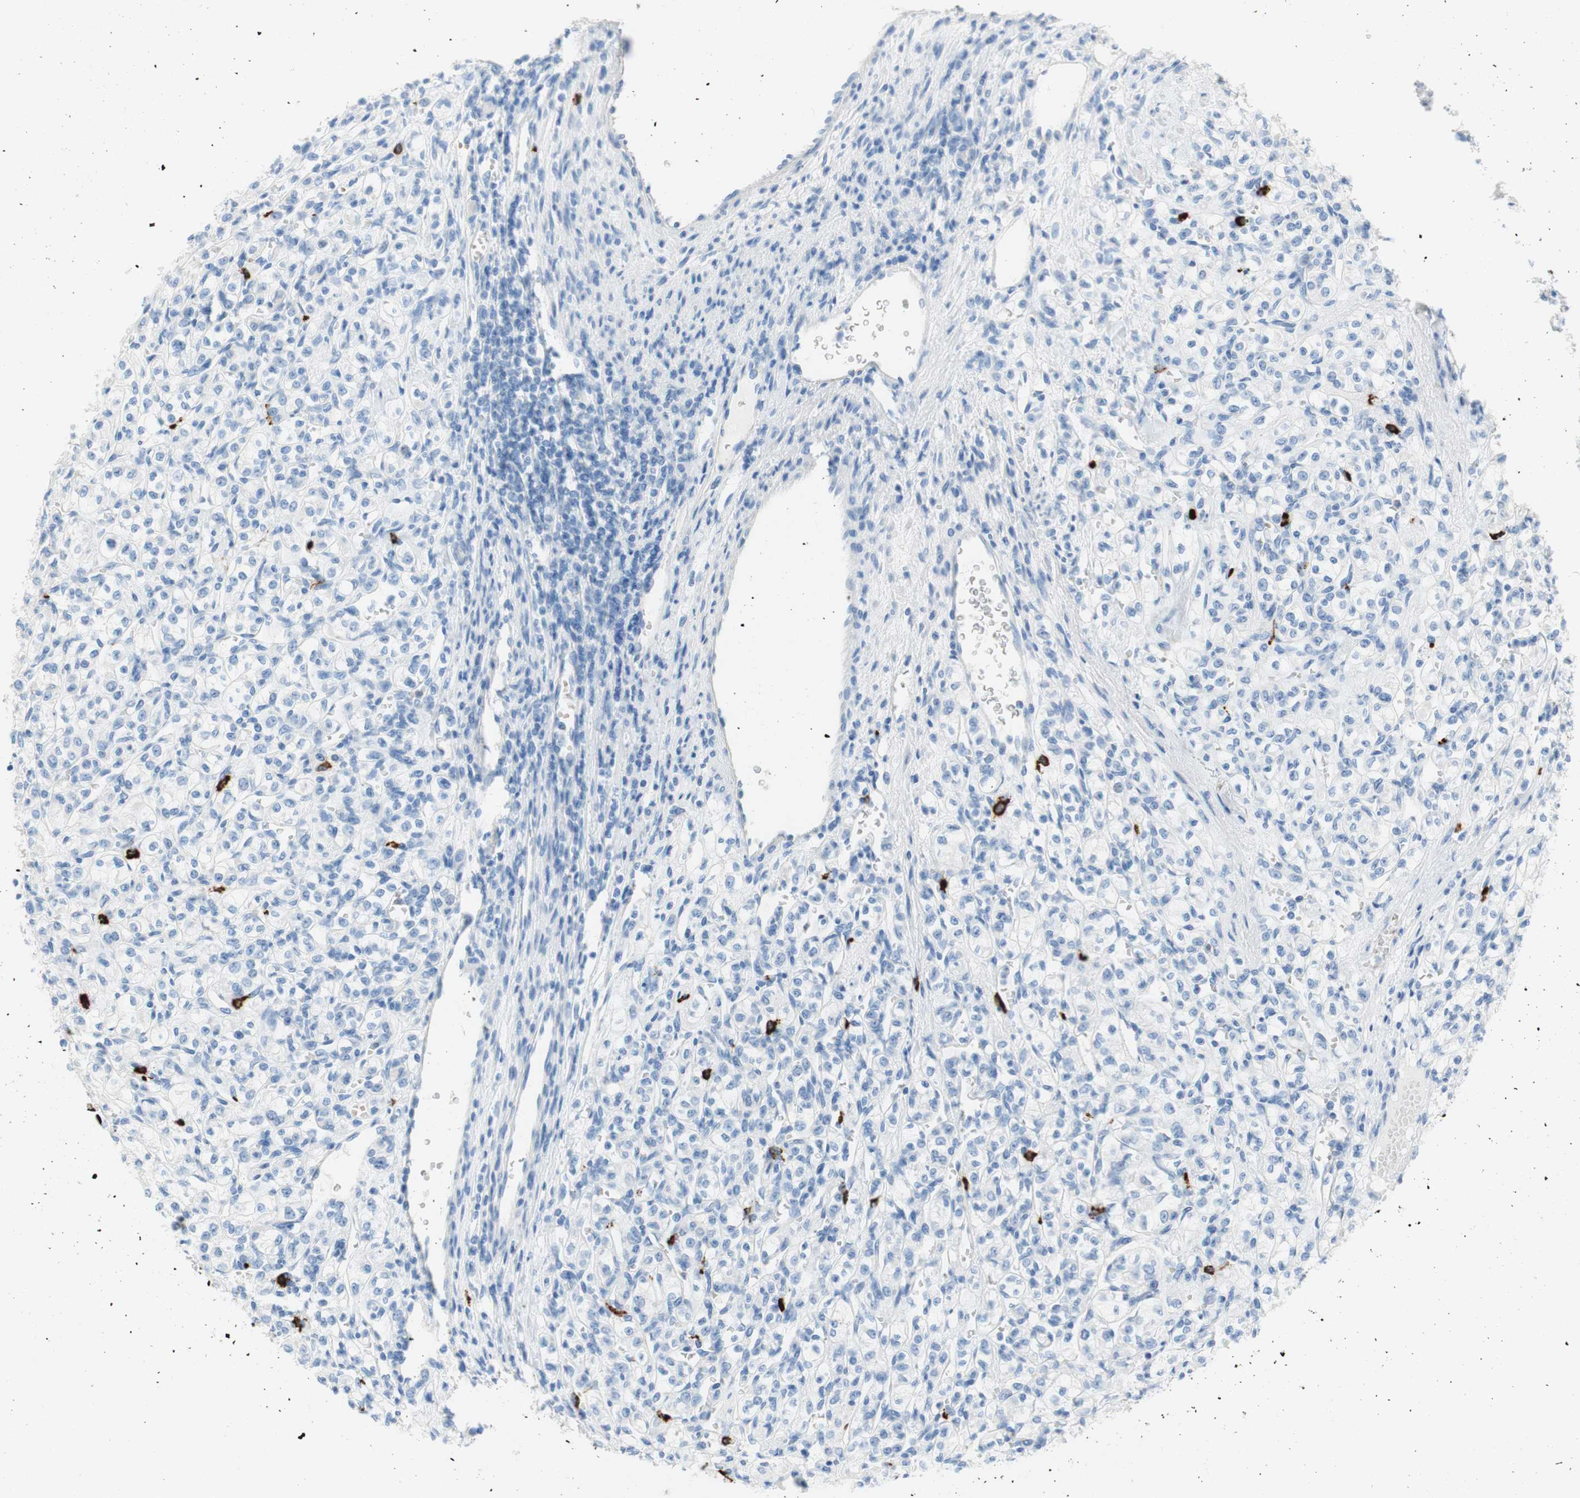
{"staining": {"intensity": "negative", "quantity": "none", "location": "none"}, "tissue": "renal cancer", "cell_type": "Tumor cells", "image_type": "cancer", "snomed": [{"axis": "morphology", "description": "Adenocarcinoma, NOS"}, {"axis": "topography", "description": "Kidney"}], "caption": "This is an IHC image of renal adenocarcinoma. There is no staining in tumor cells.", "gene": "CEACAM1", "patient": {"sex": "male", "age": 77}}